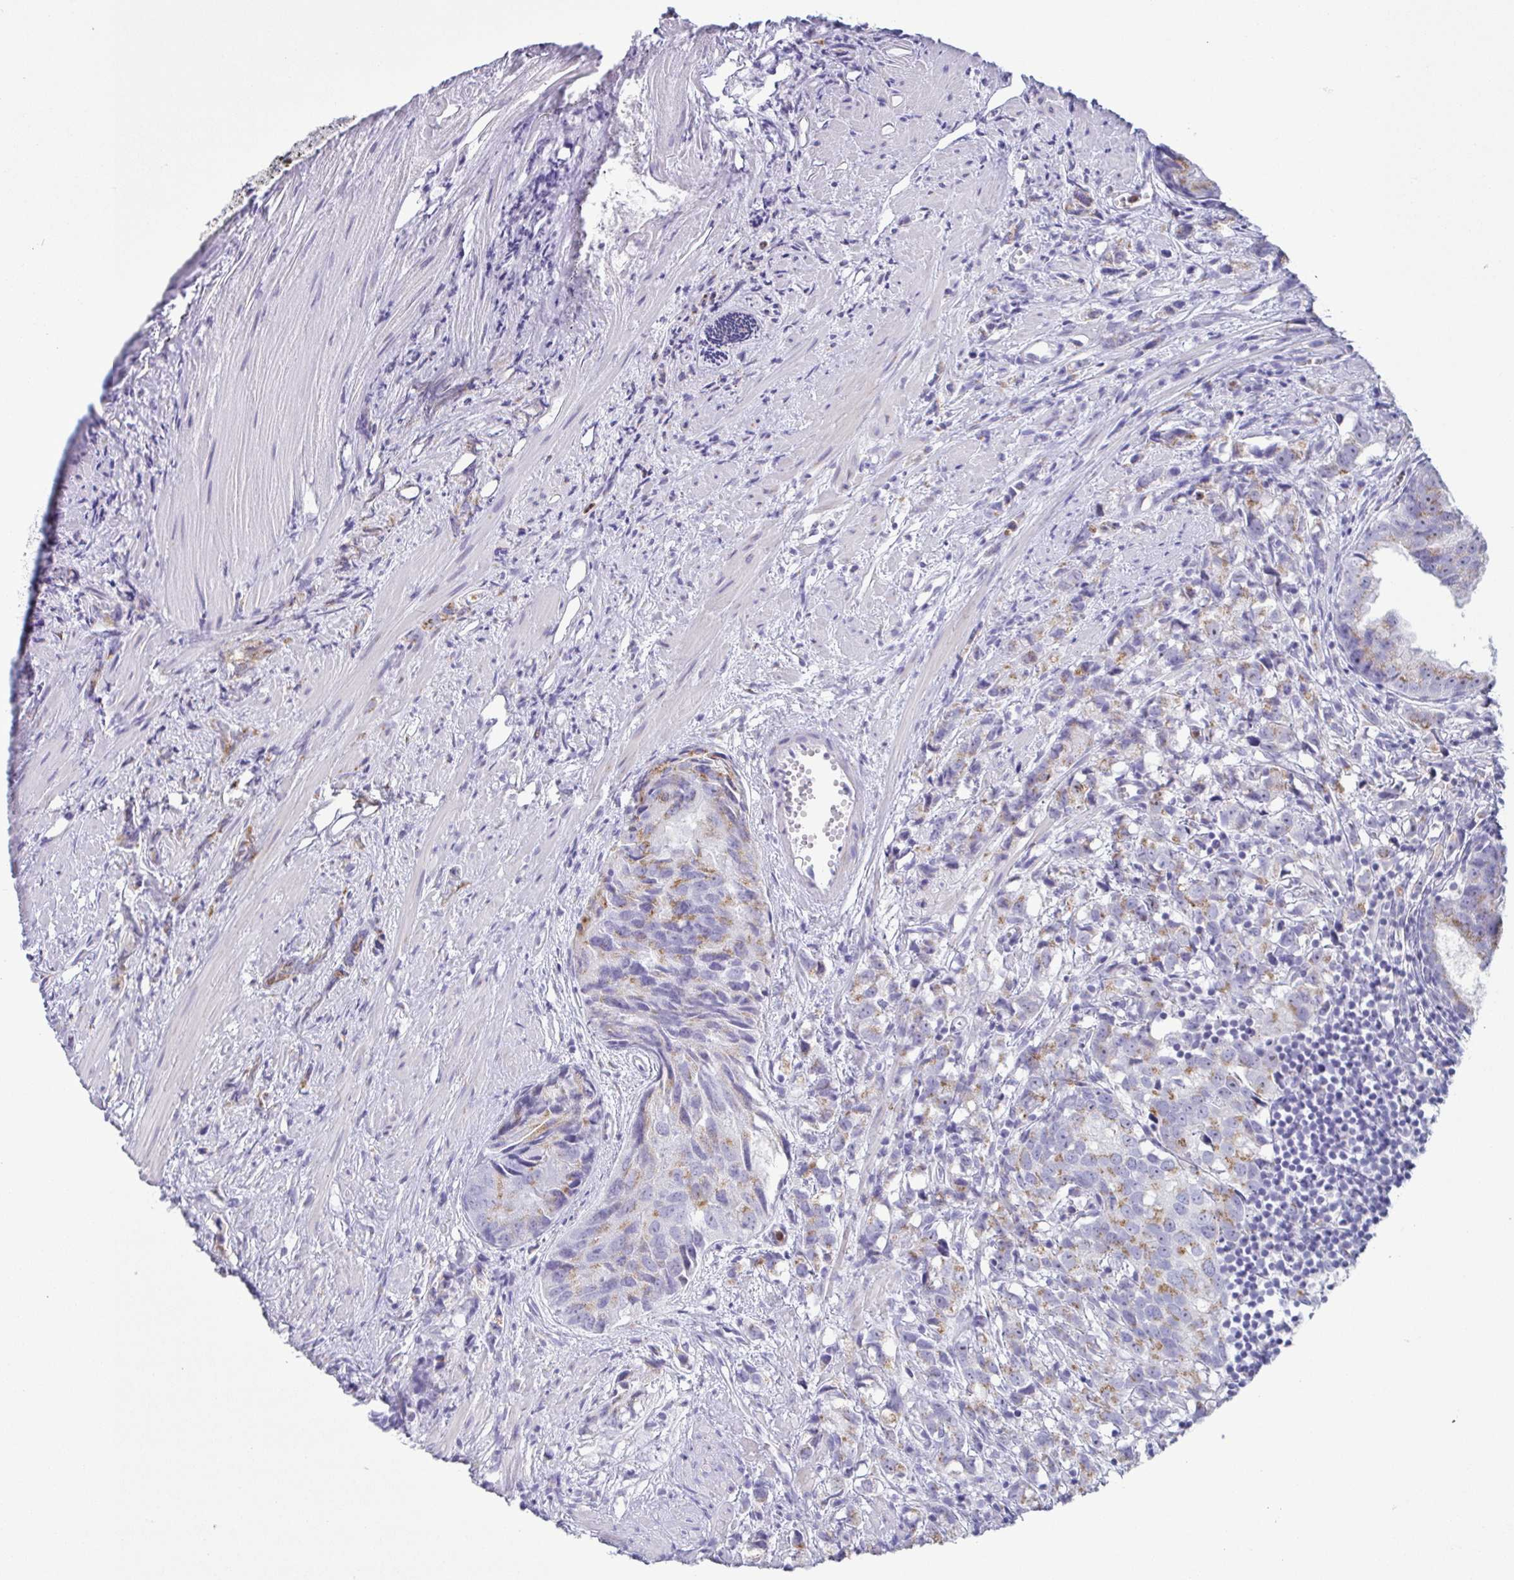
{"staining": {"intensity": "weak", "quantity": "25%-75%", "location": "cytoplasmic/membranous"}, "tissue": "prostate cancer", "cell_type": "Tumor cells", "image_type": "cancer", "snomed": [{"axis": "morphology", "description": "Adenocarcinoma, High grade"}, {"axis": "topography", "description": "Prostate"}], "caption": "A micrograph of human prostate cancer stained for a protein displays weak cytoplasmic/membranous brown staining in tumor cells. (brown staining indicates protein expression, while blue staining denotes nuclei).", "gene": "AZU1", "patient": {"sex": "male", "age": 58}}